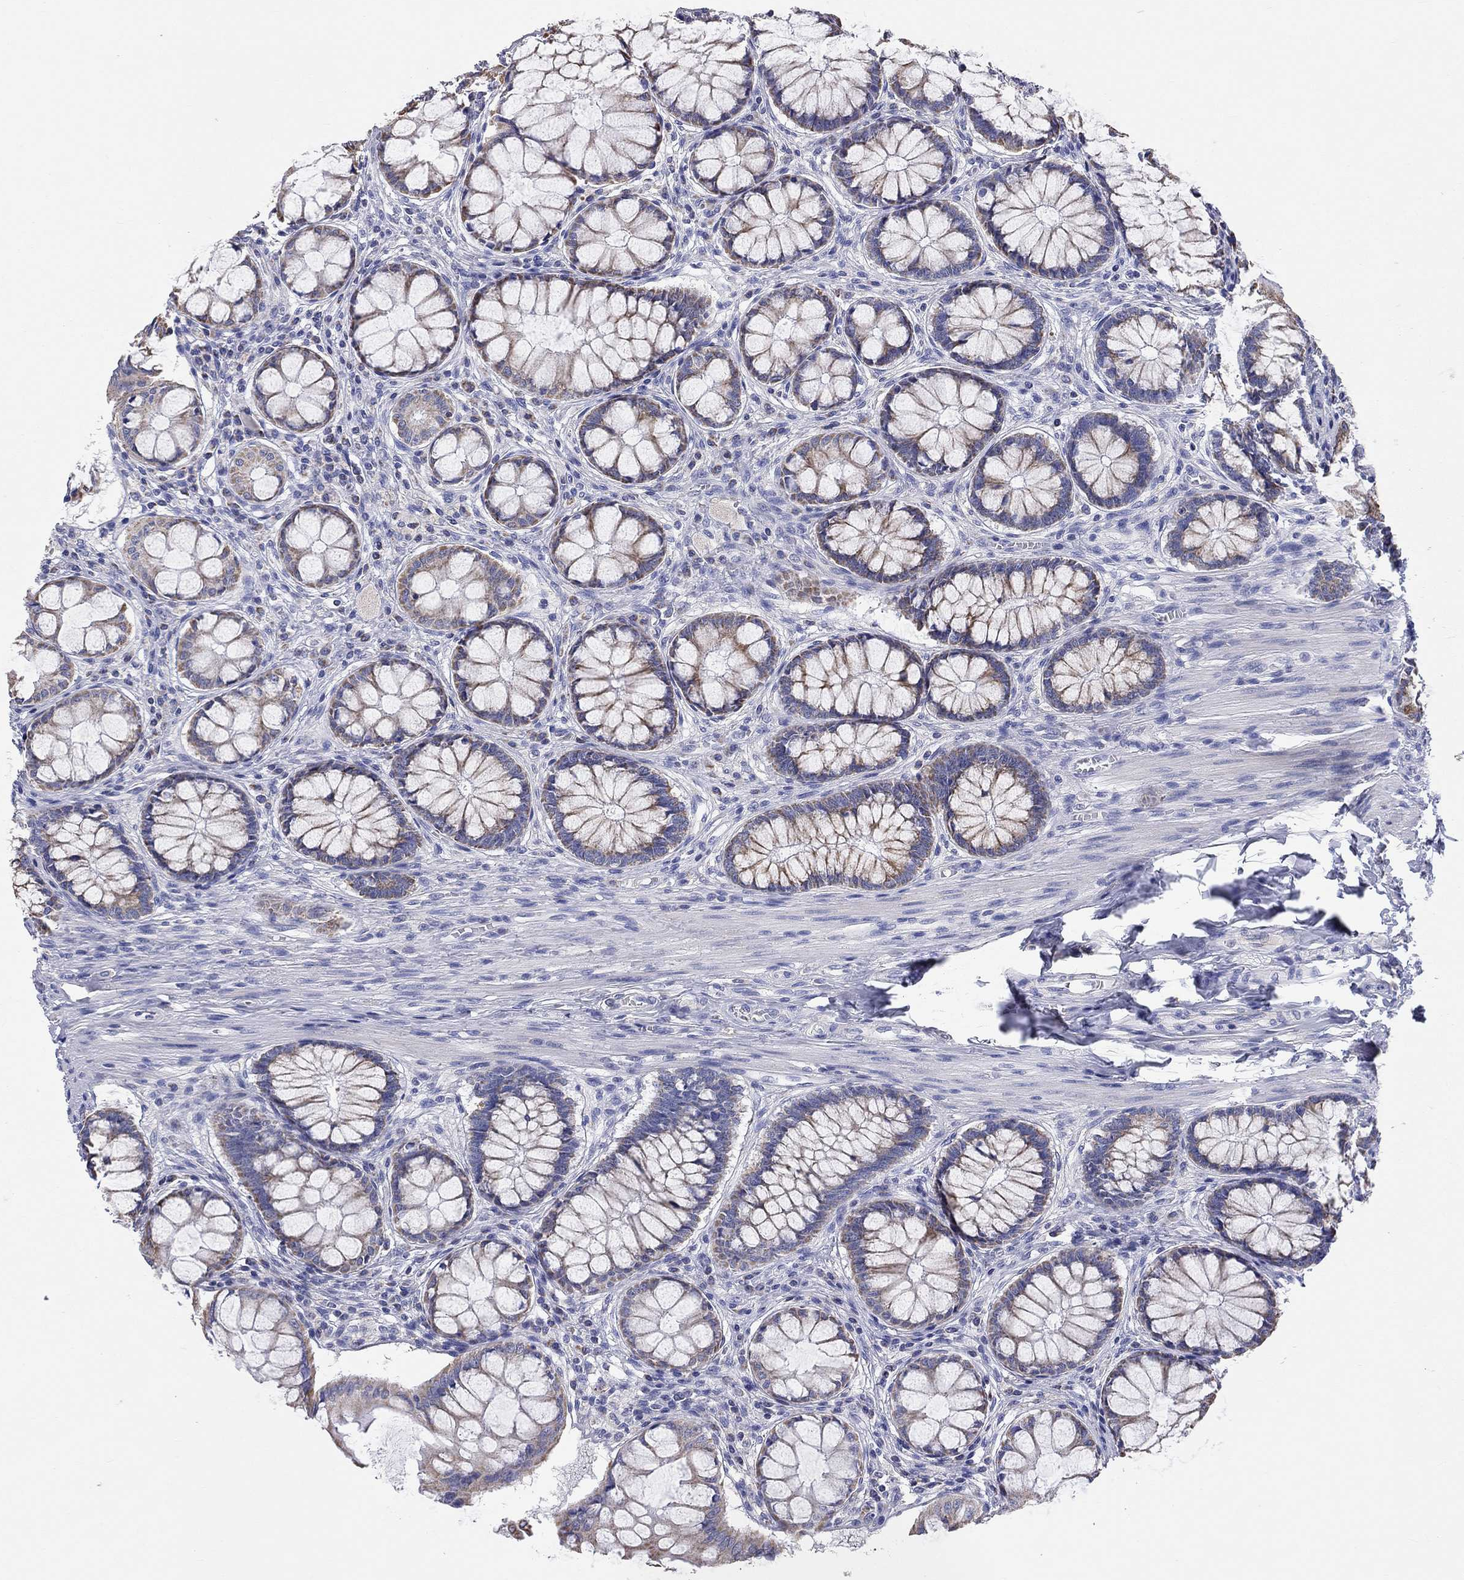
{"staining": {"intensity": "negative", "quantity": "none", "location": "none"}, "tissue": "colon", "cell_type": "Endothelial cells", "image_type": "normal", "snomed": [{"axis": "morphology", "description": "Normal tissue, NOS"}, {"axis": "topography", "description": "Colon"}], "caption": "The histopathology image demonstrates no significant staining in endothelial cells of colon.", "gene": "RCAN1", "patient": {"sex": "female", "age": 65}}